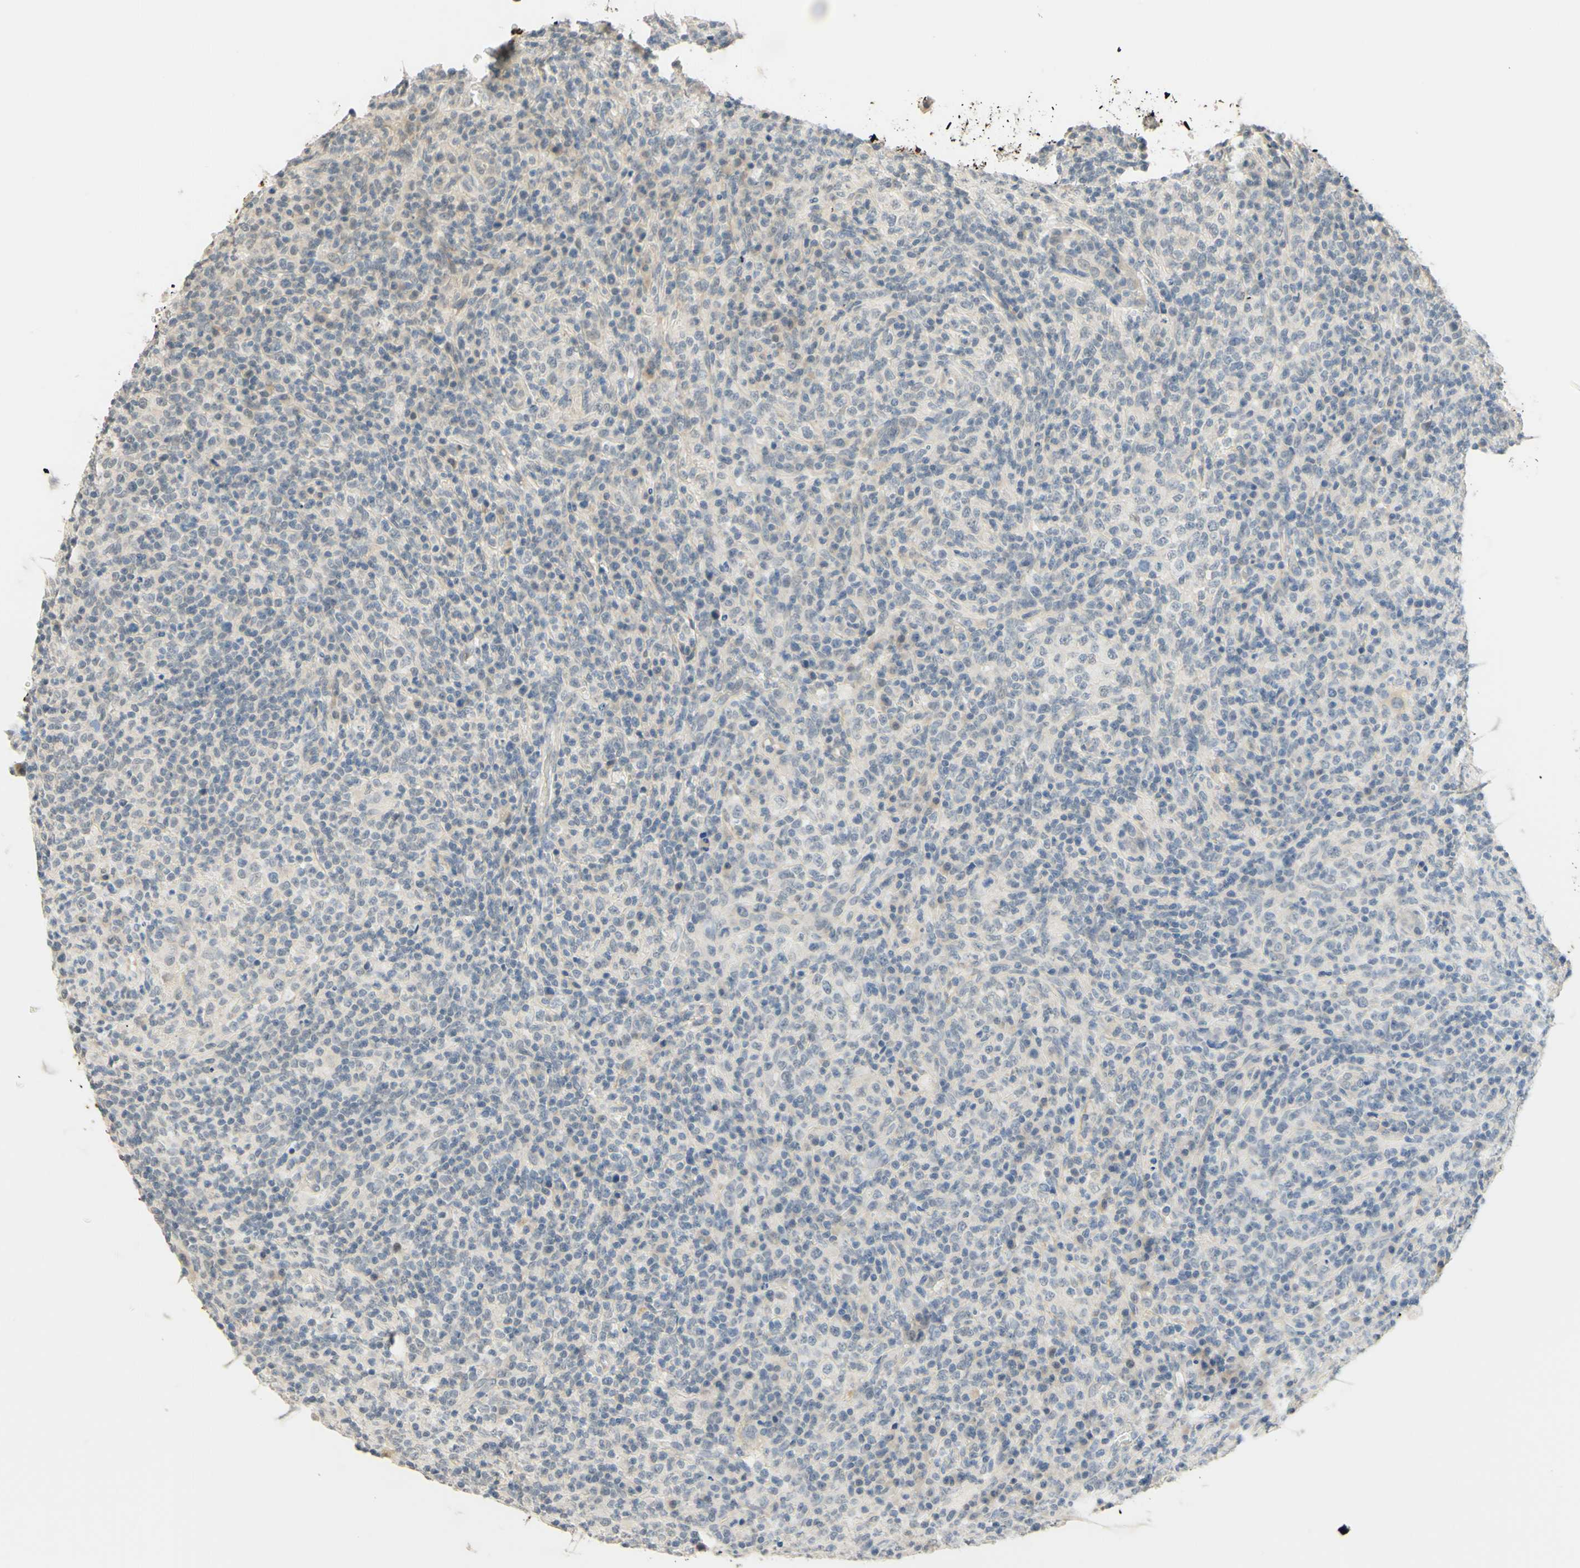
{"staining": {"intensity": "weak", "quantity": "<25%", "location": "cytoplasmic/membranous"}, "tissue": "lymphoma", "cell_type": "Tumor cells", "image_type": "cancer", "snomed": [{"axis": "morphology", "description": "Malignant lymphoma, non-Hodgkin's type, High grade"}, {"axis": "topography", "description": "Lymph node"}], "caption": "A high-resolution image shows immunohistochemistry (IHC) staining of lymphoma, which exhibits no significant positivity in tumor cells.", "gene": "MAG", "patient": {"sex": "female", "age": 76}}